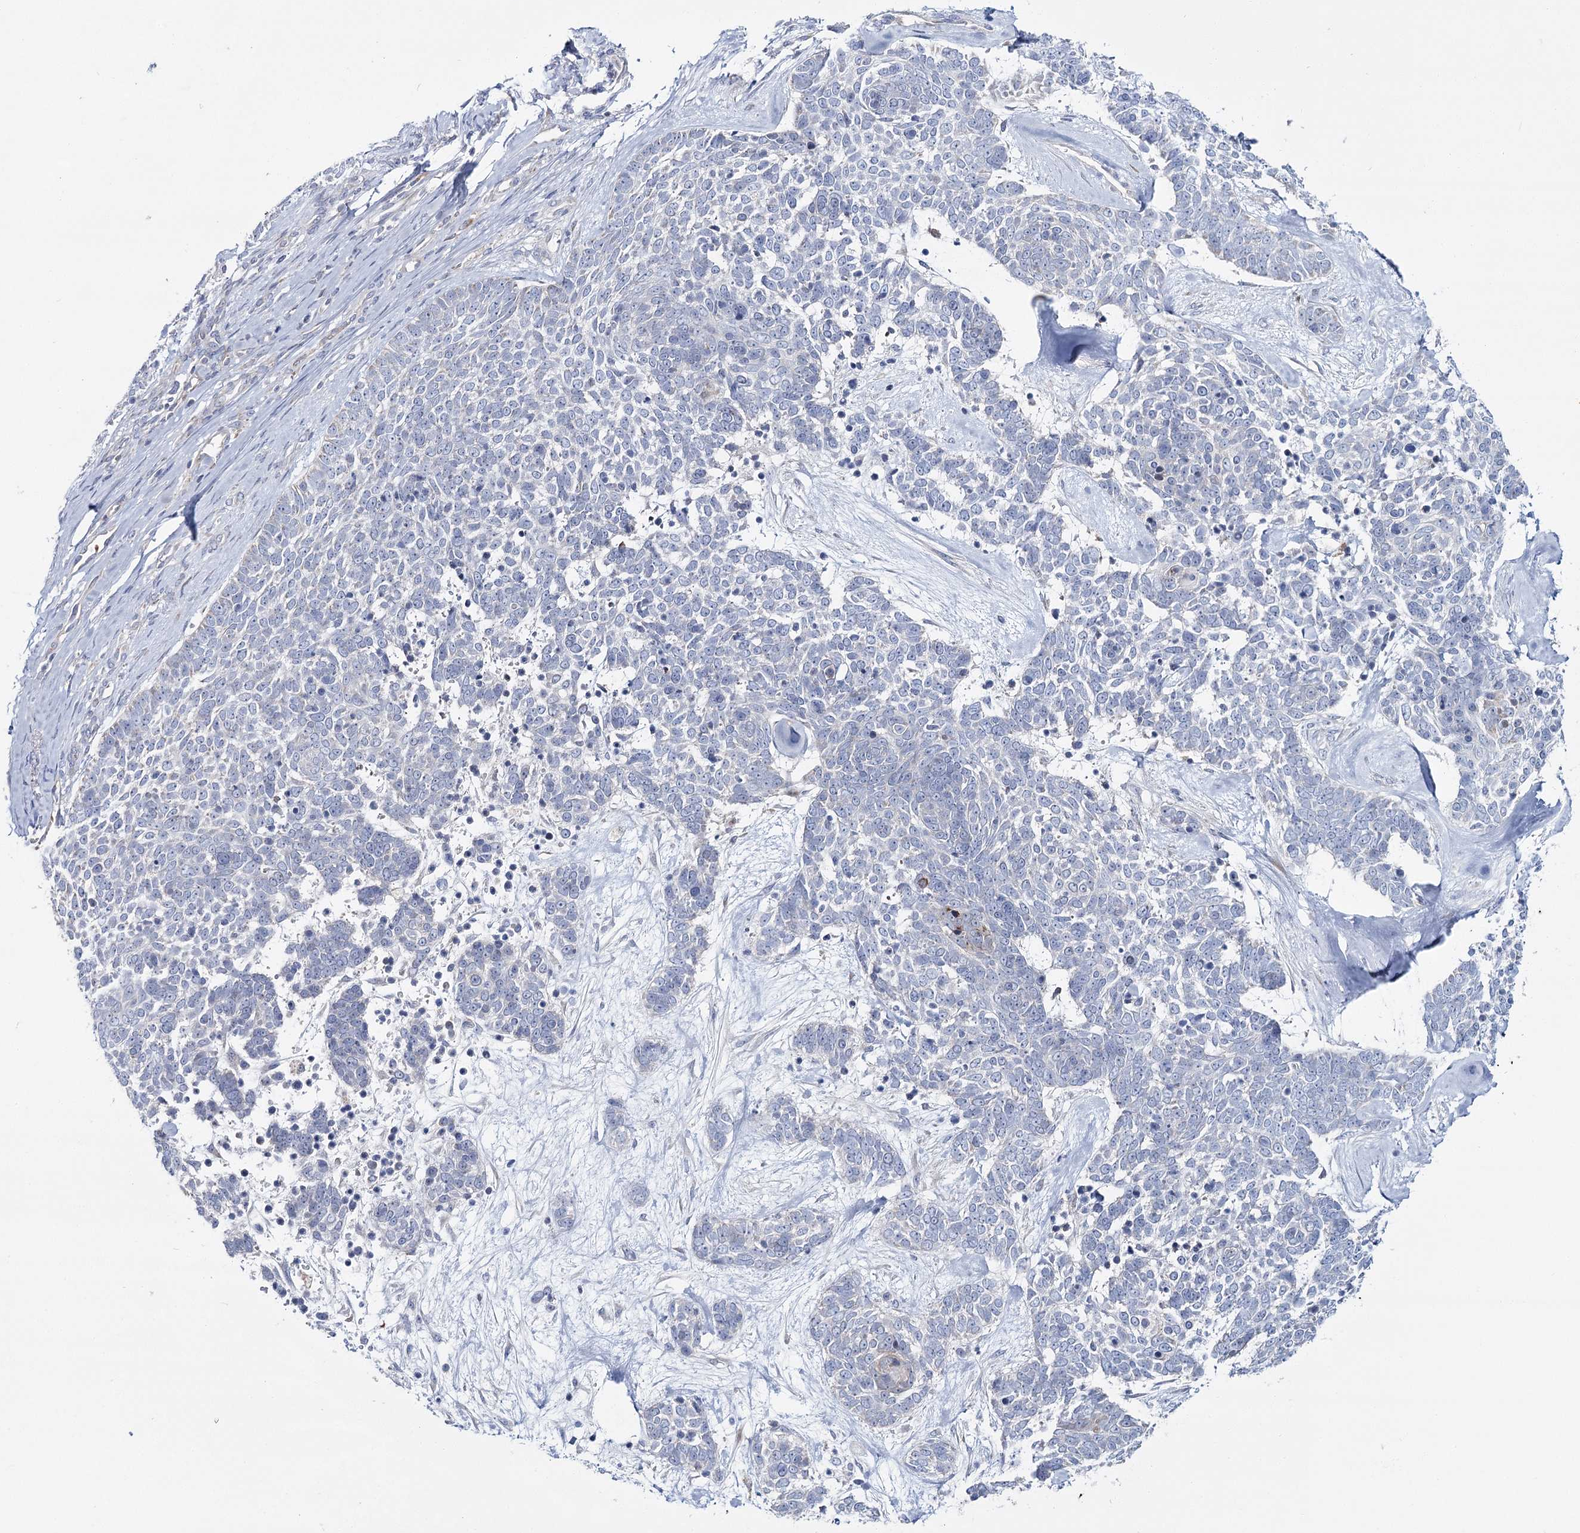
{"staining": {"intensity": "negative", "quantity": "none", "location": "none"}, "tissue": "skin cancer", "cell_type": "Tumor cells", "image_type": "cancer", "snomed": [{"axis": "morphology", "description": "Basal cell carcinoma"}, {"axis": "topography", "description": "Skin"}], "caption": "This is an IHC histopathology image of skin cancer (basal cell carcinoma). There is no positivity in tumor cells.", "gene": "CPLANE1", "patient": {"sex": "female", "age": 81}}